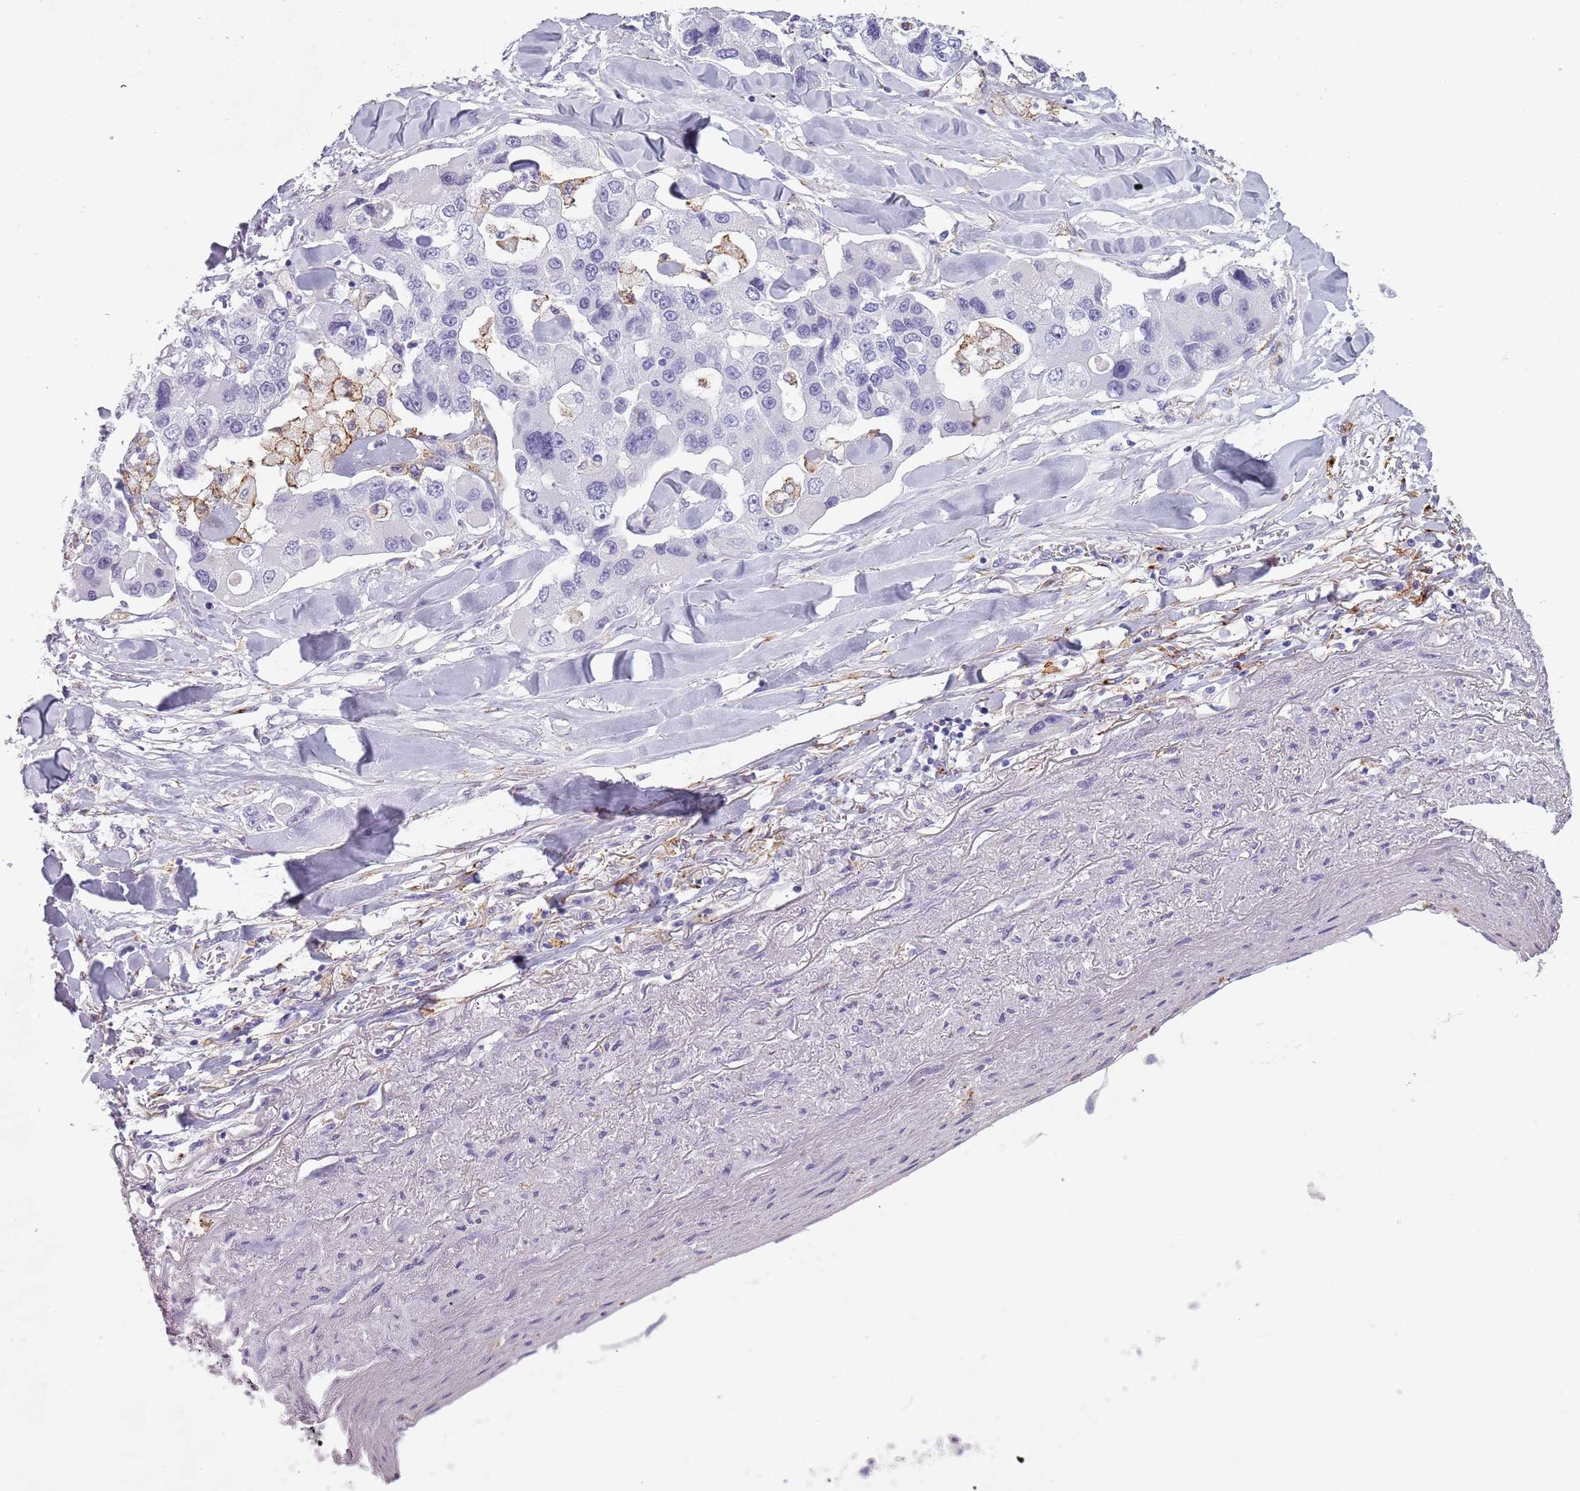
{"staining": {"intensity": "negative", "quantity": "none", "location": "none"}, "tissue": "lung cancer", "cell_type": "Tumor cells", "image_type": "cancer", "snomed": [{"axis": "morphology", "description": "Adenocarcinoma, NOS"}, {"axis": "topography", "description": "Lung"}], "caption": "A photomicrograph of human adenocarcinoma (lung) is negative for staining in tumor cells.", "gene": "COLEC12", "patient": {"sex": "female", "age": 54}}